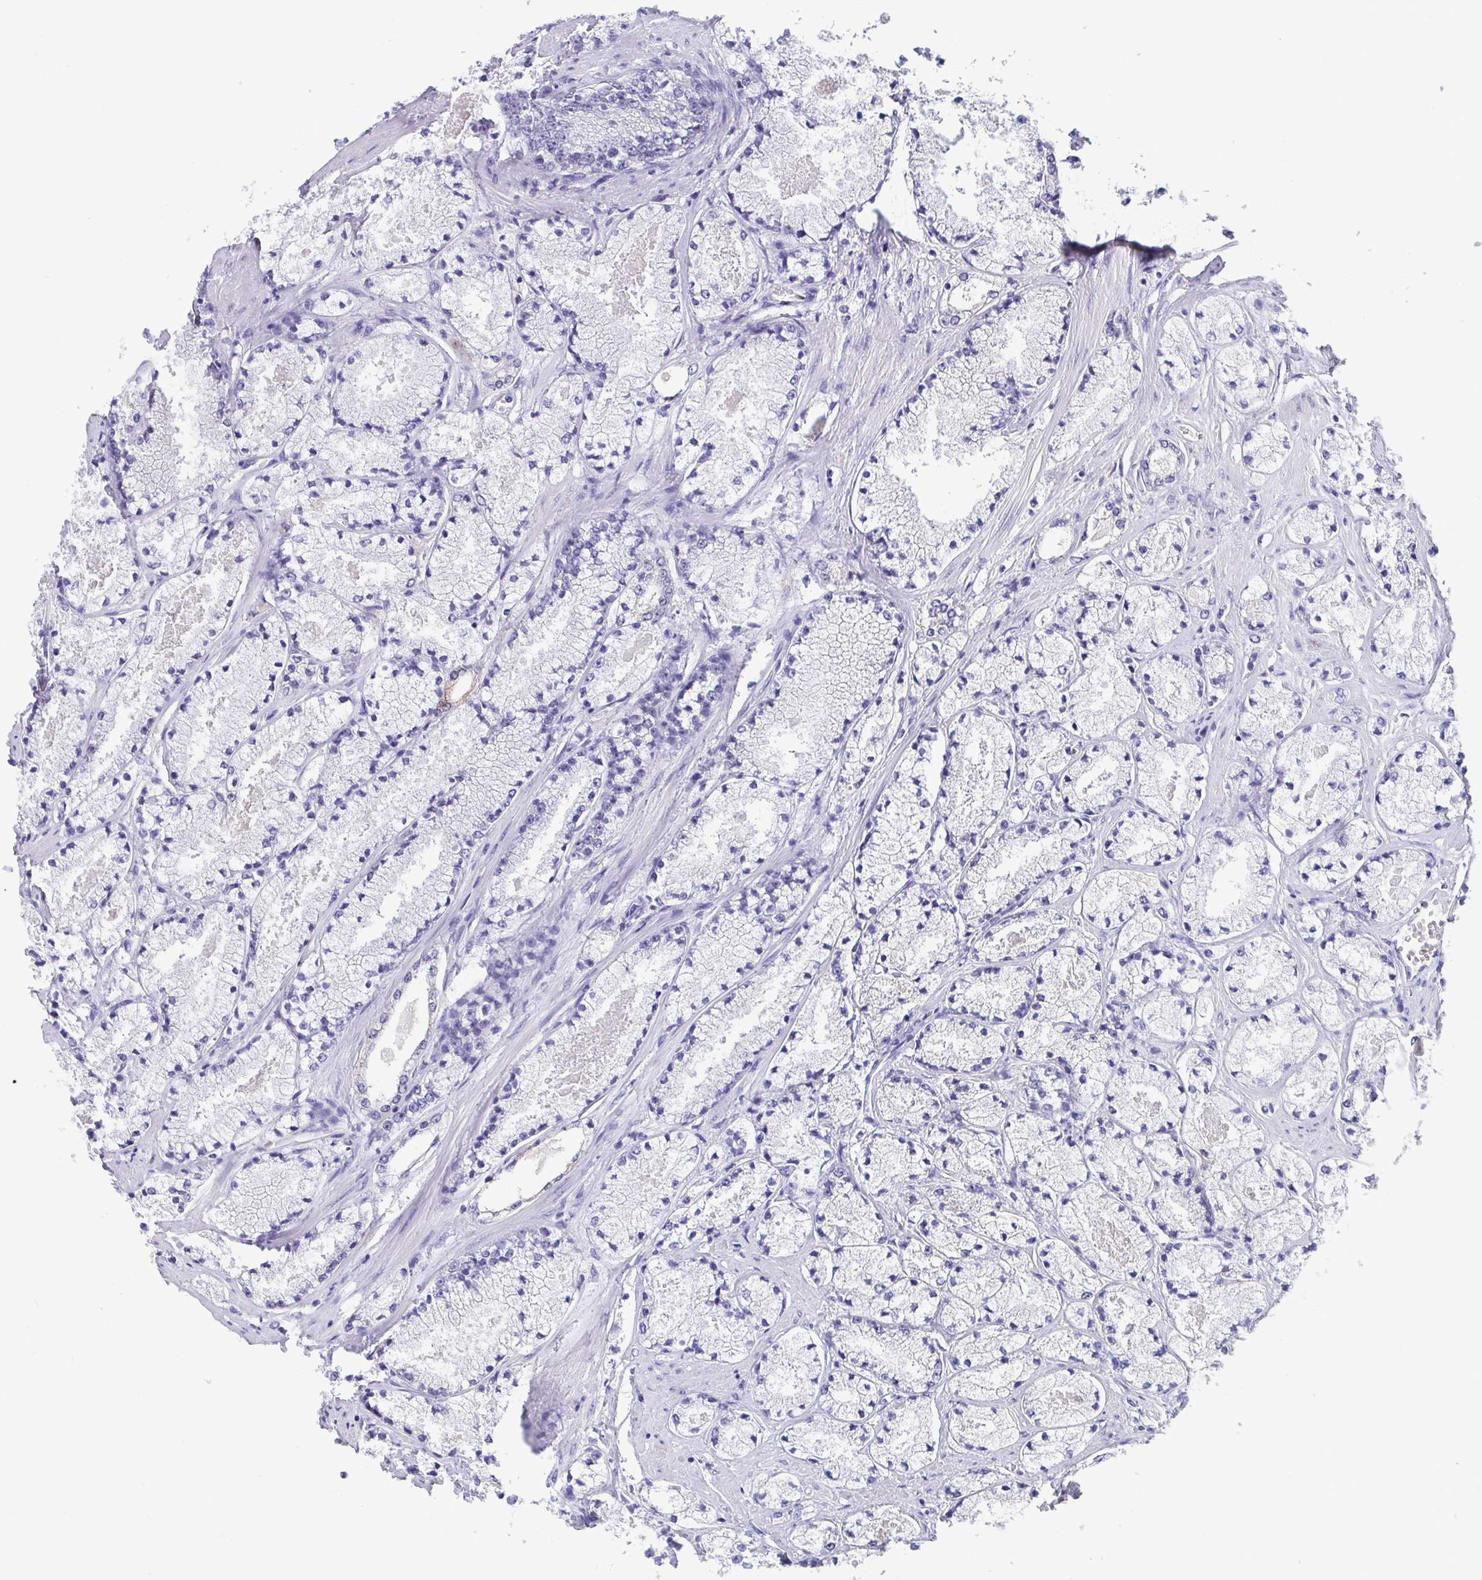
{"staining": {"intensity": "negative", "quantity": "none", "location": "none"}, "tissue": "prostate cancer", "cell_type": "Tumor cells", "image_type": "cancer", "snomed": [{"axis": "morphology", "description": "Adenocarcinoma, High grade"}, {"axis": "topography", "description": "Prostate"}], "caption": "Prostate cancer (high-grade adenocarcinoma) was stained to show a protein in brown. There is no significant expression in tumor cells. (DAB IHC visualized using brightfield microscopy, high magnification).", "gene": "SCGN", "patient": {"sex": "male", "age": 63}}